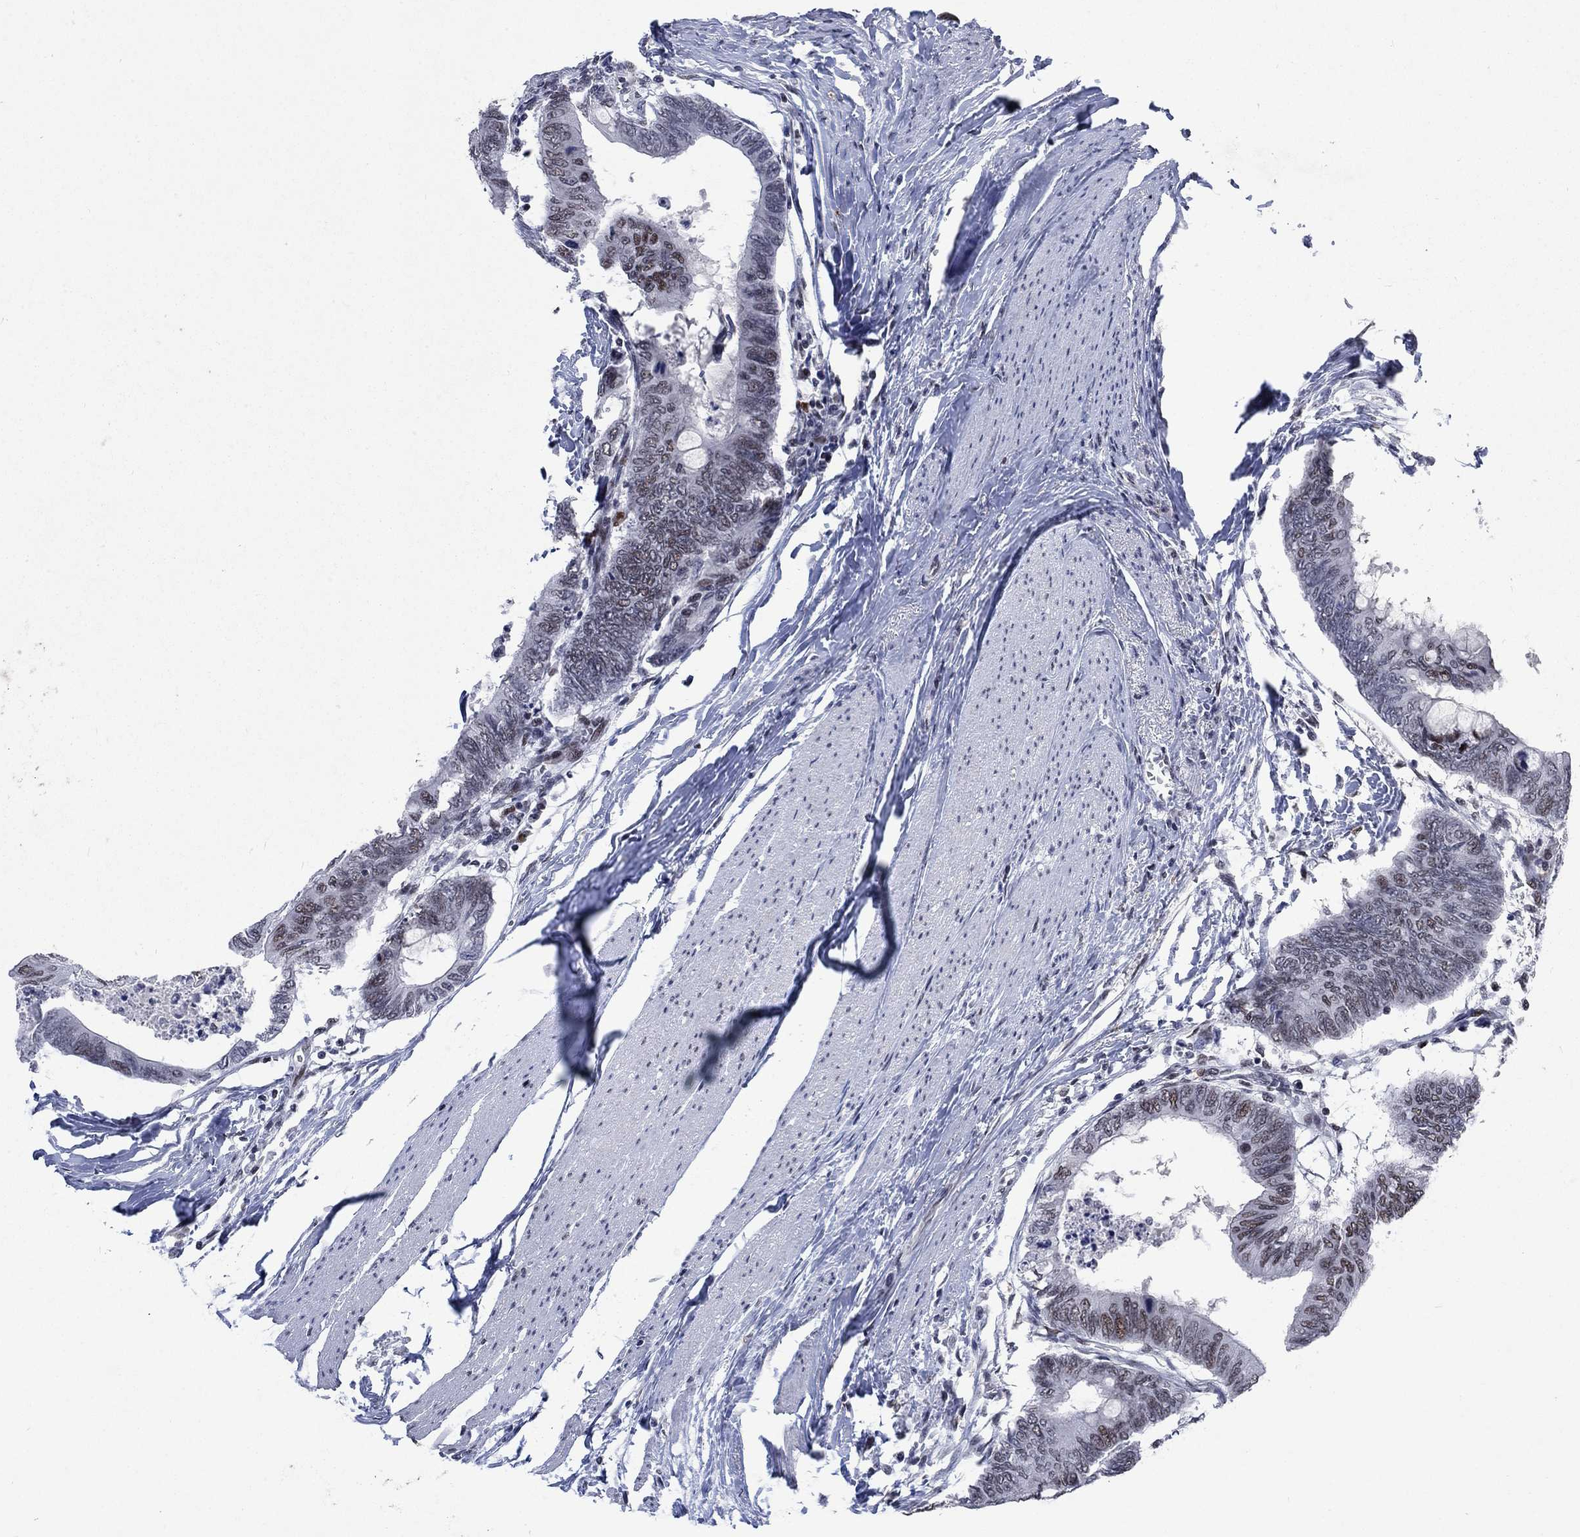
{"staining": {"intensity": "moderate", "quantity": "25%-75%", "location": "nuclear"}, "tissue": "colorectal cancer", "cell_type": "Tumor cells", "image_type": "cancer", "snomed": [{"axis": "morphology", "description": "Normal tissue, NOS"}, {"axis": "morphology", "description": "Adenocarcinoma, NOS"}, {"axis": "topography", "description": "Rectum"}, {"axis": "topography", "description": "Peripheral nerve tissue"}], "caption": "Adenocarcinoma (colorectal) stained with a protein marker exhibits moderate staining in tumor cells.", "gene": "HCFC1", "patient": {"sex": "male", "age": 92}}